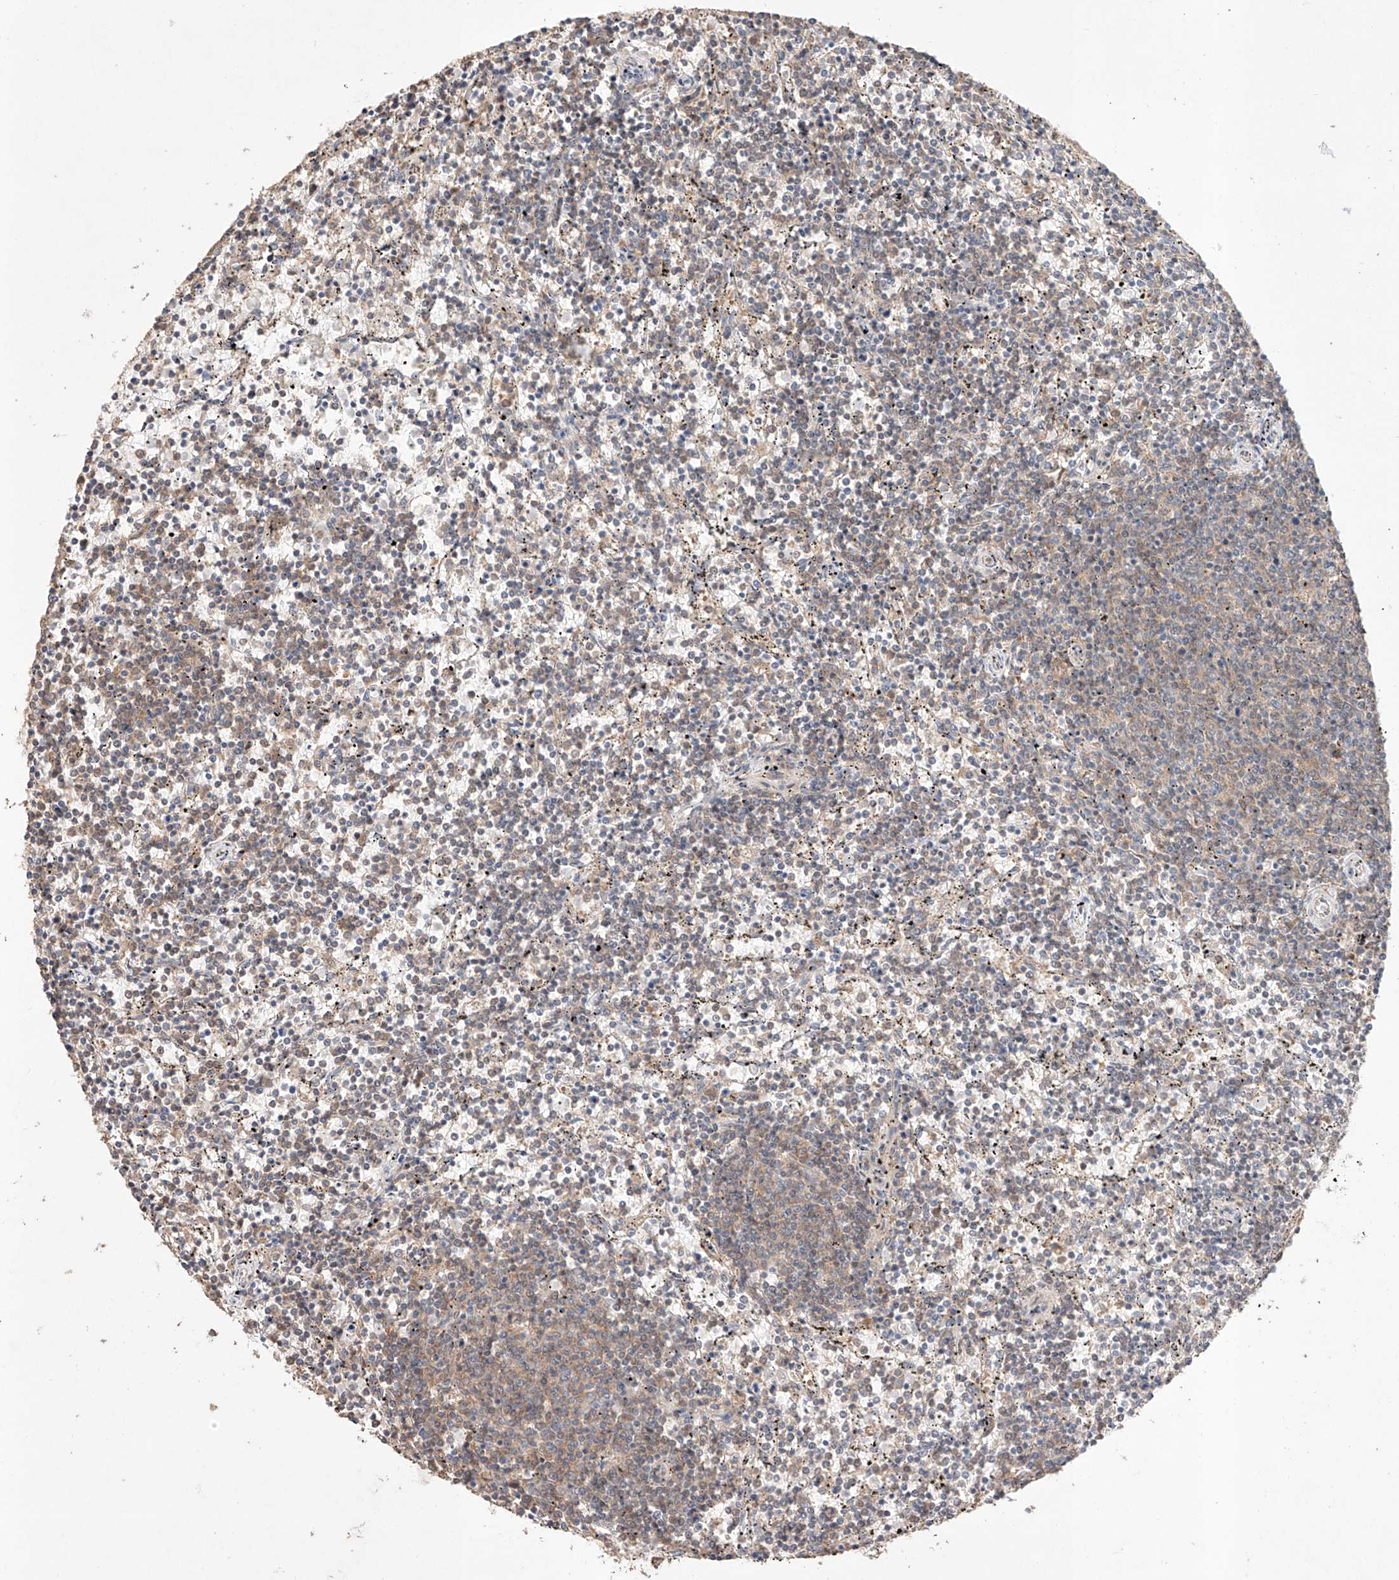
{"staining": {"intensity": "weak", "quantity": "25%-75%", "location": "cytoplasmic/membranous,nuclear"}, "tissue": "lymphoma", "cell_type": "Tumor cells", "image_type": "cancer", "snomed": [{"axis": "morphology", "description": "Malignant lymphoma, non-Hodgkin's type, Low grade"}, {"axis": "topography", "description": "Spleen"}], "caption": "DAB immunohistochemical staining of low-grade malignant lymphoma, non-Hodgkin's type exhibits weak cytoplasmic/membranous and nuclear protein positivity in about 25%-75% of tumor cells.", "gene": "APIP", "patient": {"sex": "female", "age": 50}}